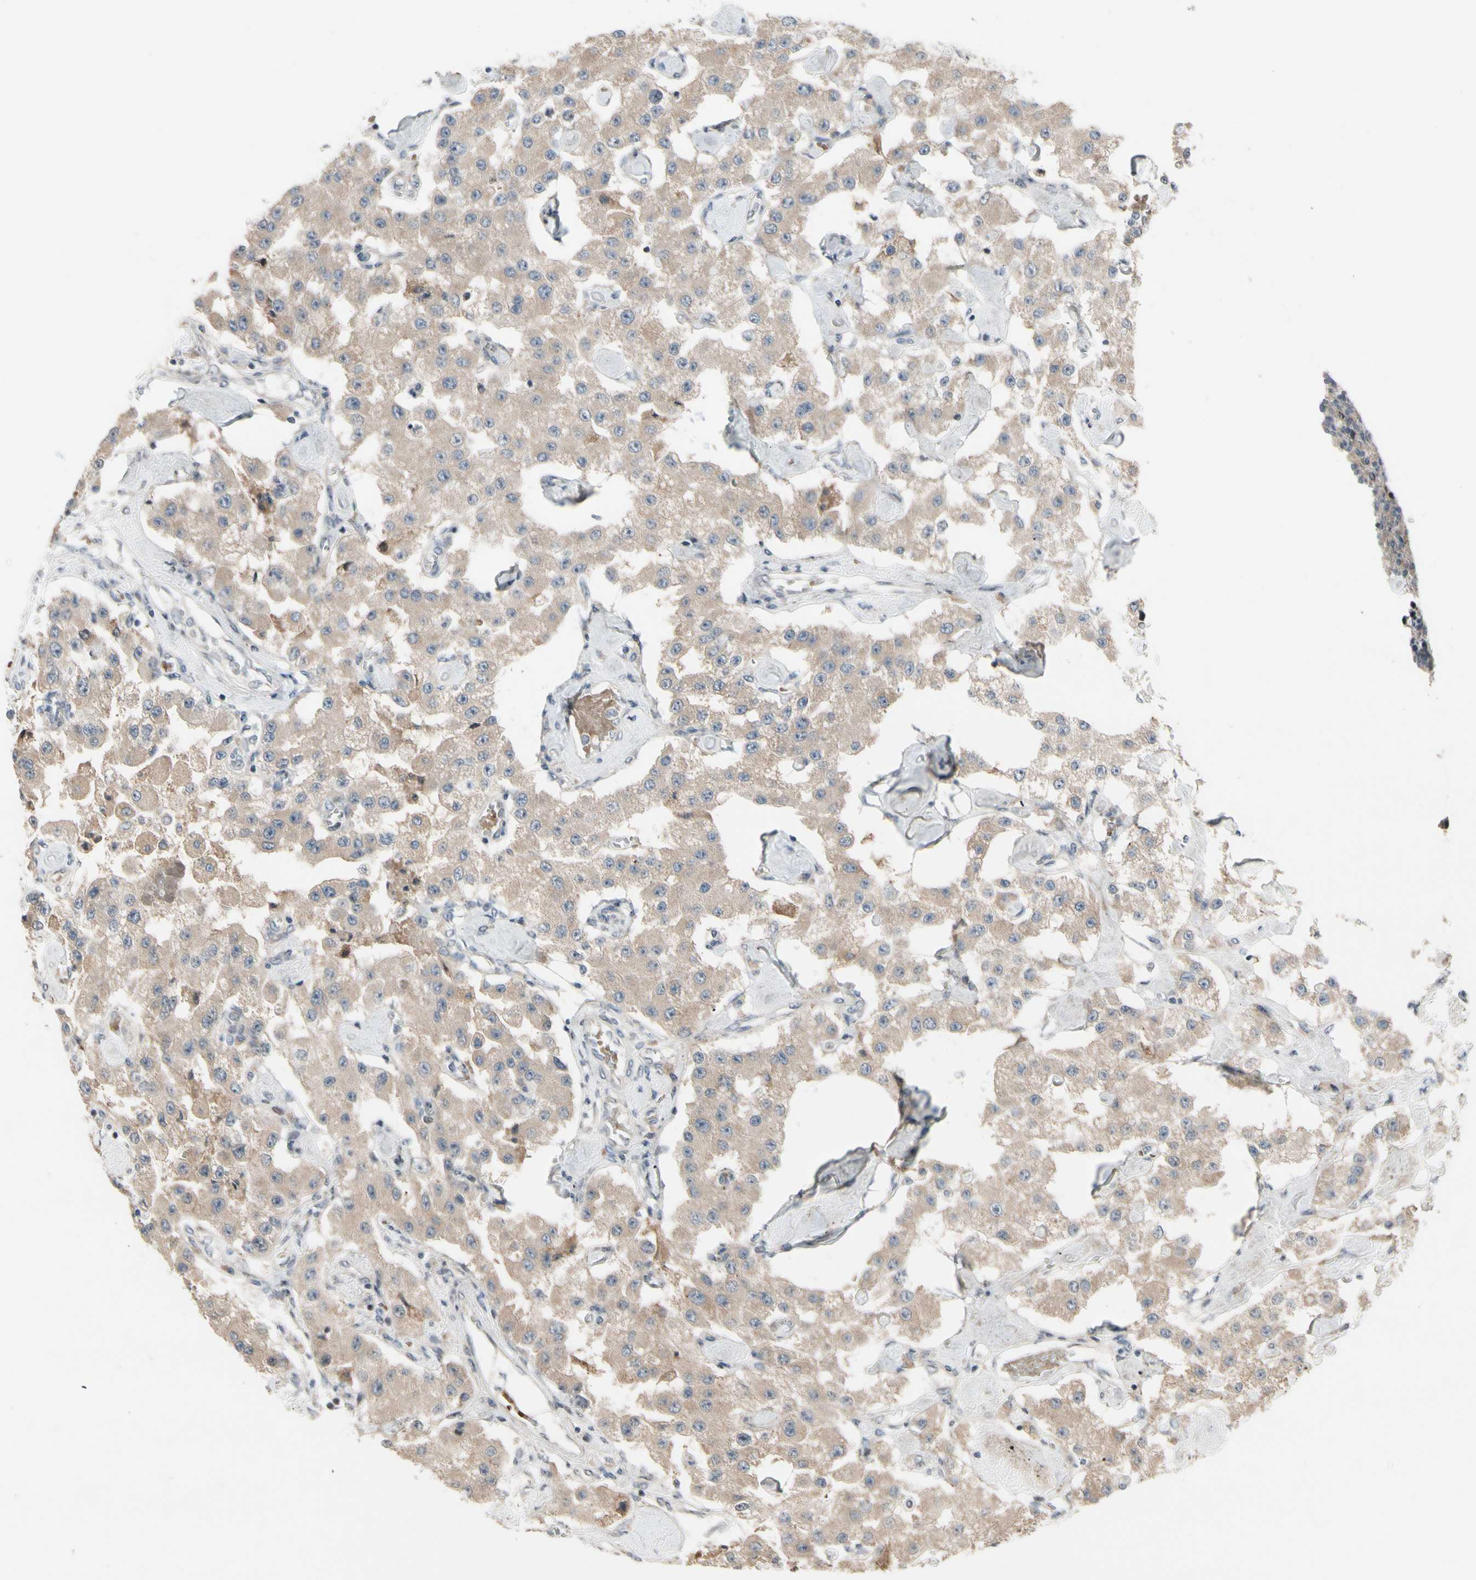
{"staining": {"intensity": "weak", "quantity": ">75%", "location": "cytoplasmic/membranous"}, "tissue": "carcinoid", "cell_type": "Tumor cells", "image_type": "cancer", "snomed": [{"axis": "morphology", "description": "Carcinoid, malignant, NOS"}, {"axis": "topography", "description": "Pancreas"}], "caption": "Human carcinoid (malignant) stained for a protein (brown) displays weak cytoplasmic/membranous positive staining in about >75% of tumor cells.", "gene": "SNX29", "patient": {"sex": "male", "age": 41}}